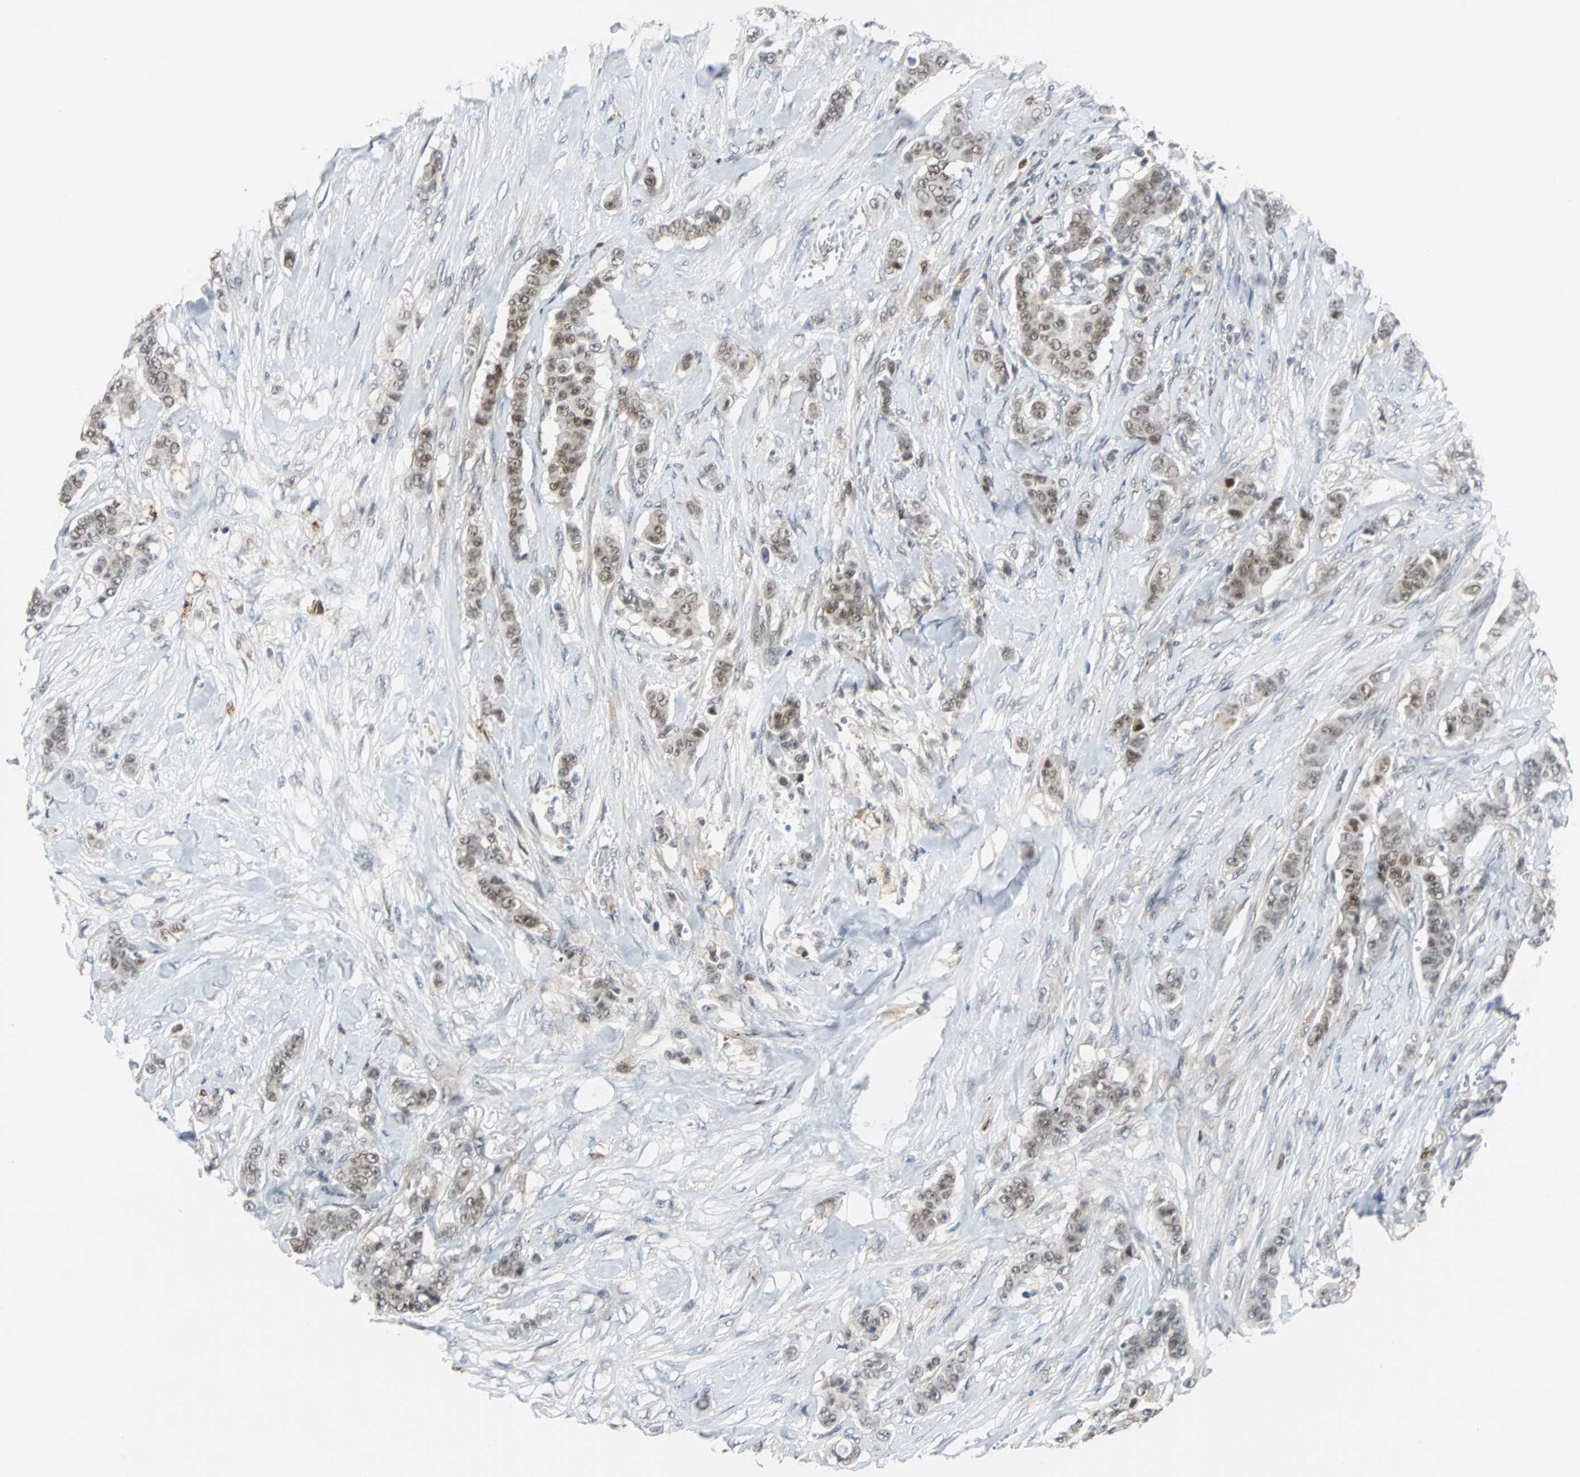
{"staining": {"intensity": "moderate", "quantity": ">75%", "location": "nuclear"}, "tissue": "breast cancer", "cell_type": "Tumor cells", "image_type": "cancer", "snomed": [{"axis": "morphology", "description": "Duct carcinoma"}, {"axis": "topography", "description": "Breast"}], "caption": "Immunohistochemical staining of human breast cancer demonstrates medium levels of moderate nuclear protein staining in approximately >75% of tumor cells. (Stains: DAB in brown, nuclei in blue, Microscopy: brightfield microscopy at high magnification).", "gene": "SIRT1", "patient": {"sex": "female", "age": 40}}